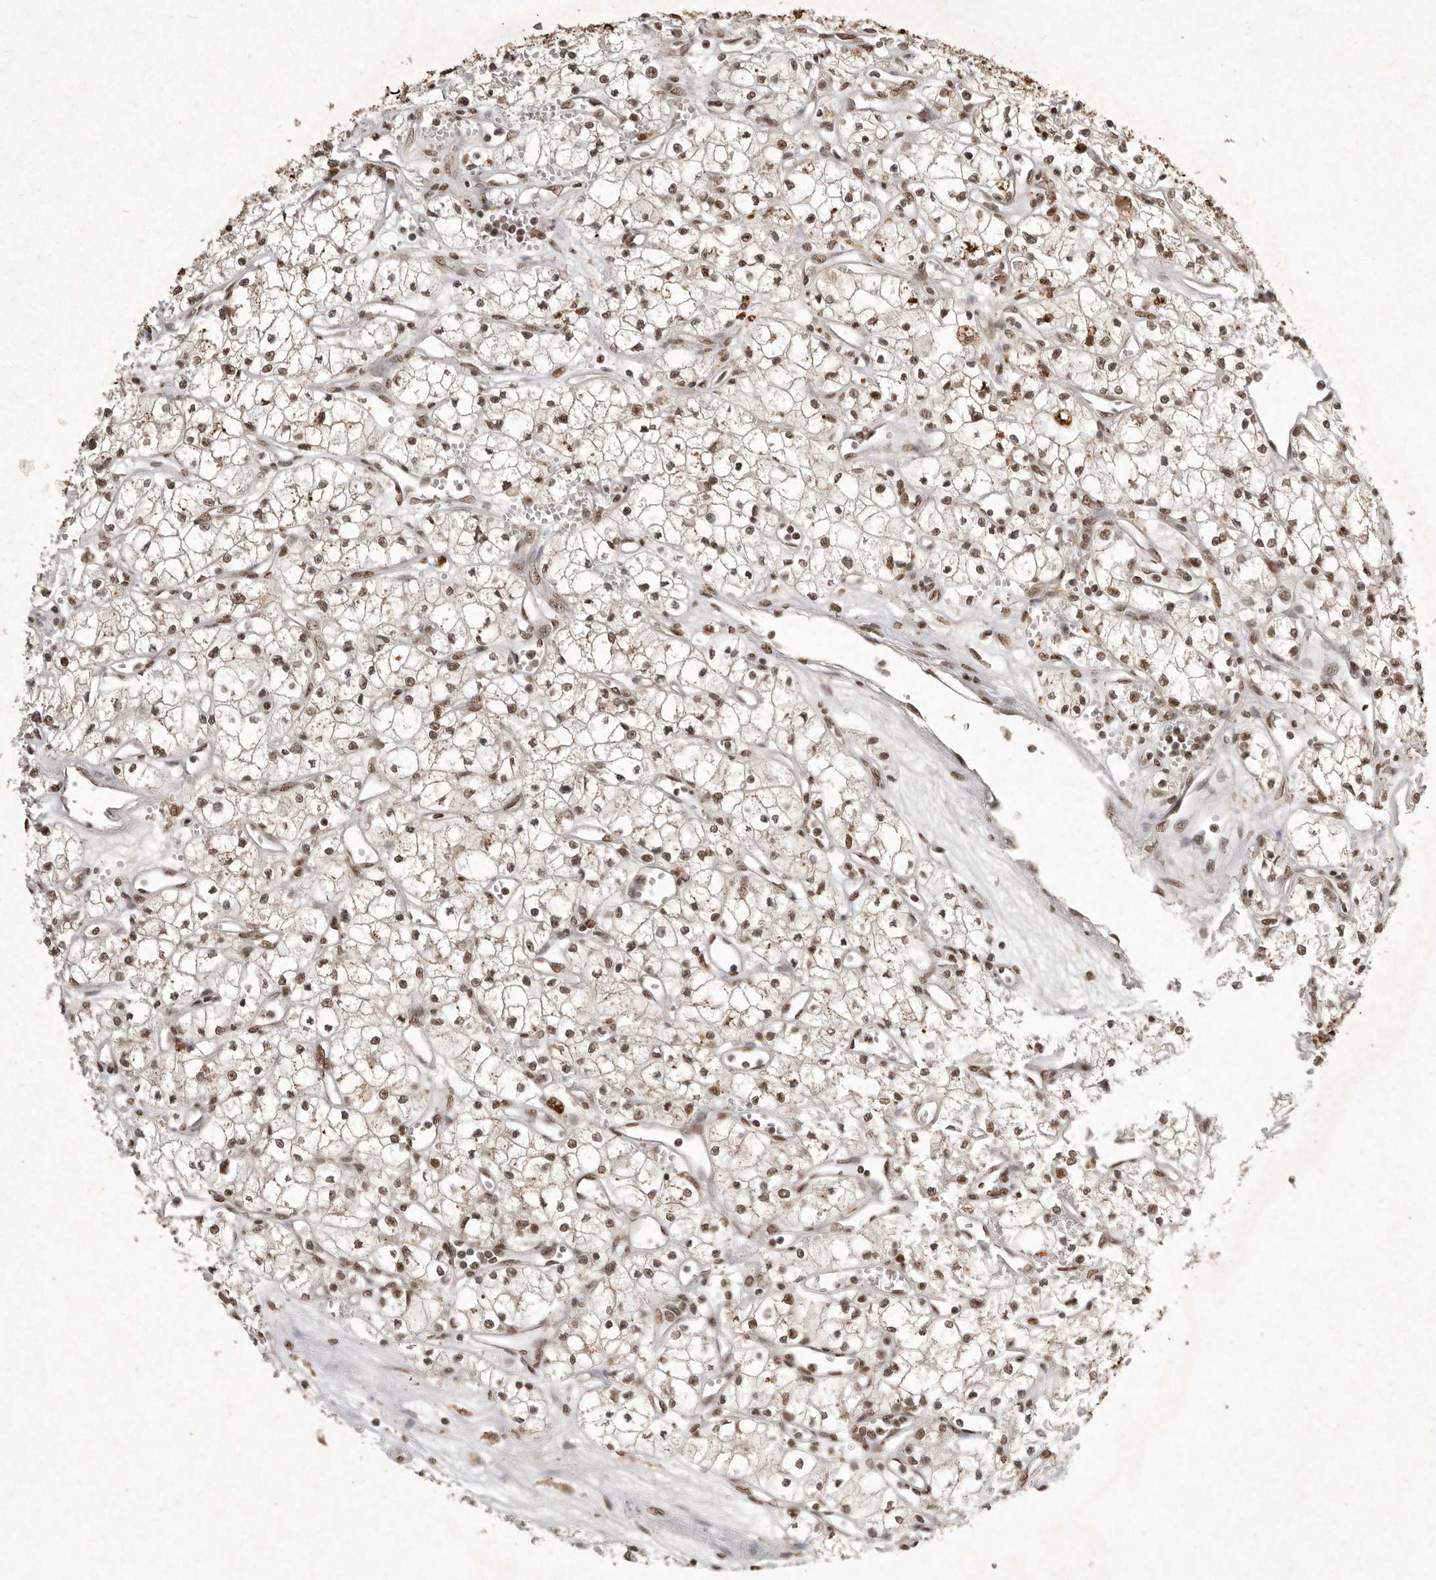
{"staining": {"intensity": "moderate", "quantity": ">75%", "location": "nuclear"}, "tissue": "renal cancer", "cell_type": "Tumor cells", "image_type": "cancer", "snomed": [{"axis": "morphology", "description": "Adenocarcinoma, NOS"}, {"axis": "topography", "description": "Kidney"}], "caption": "Tumor cells reveal moderate nuclear expression in approximately >75% of cells in renal adenocarcinoma.", "gene": "NKX3-2", "patient": {"sex": "male", "age": 59}}